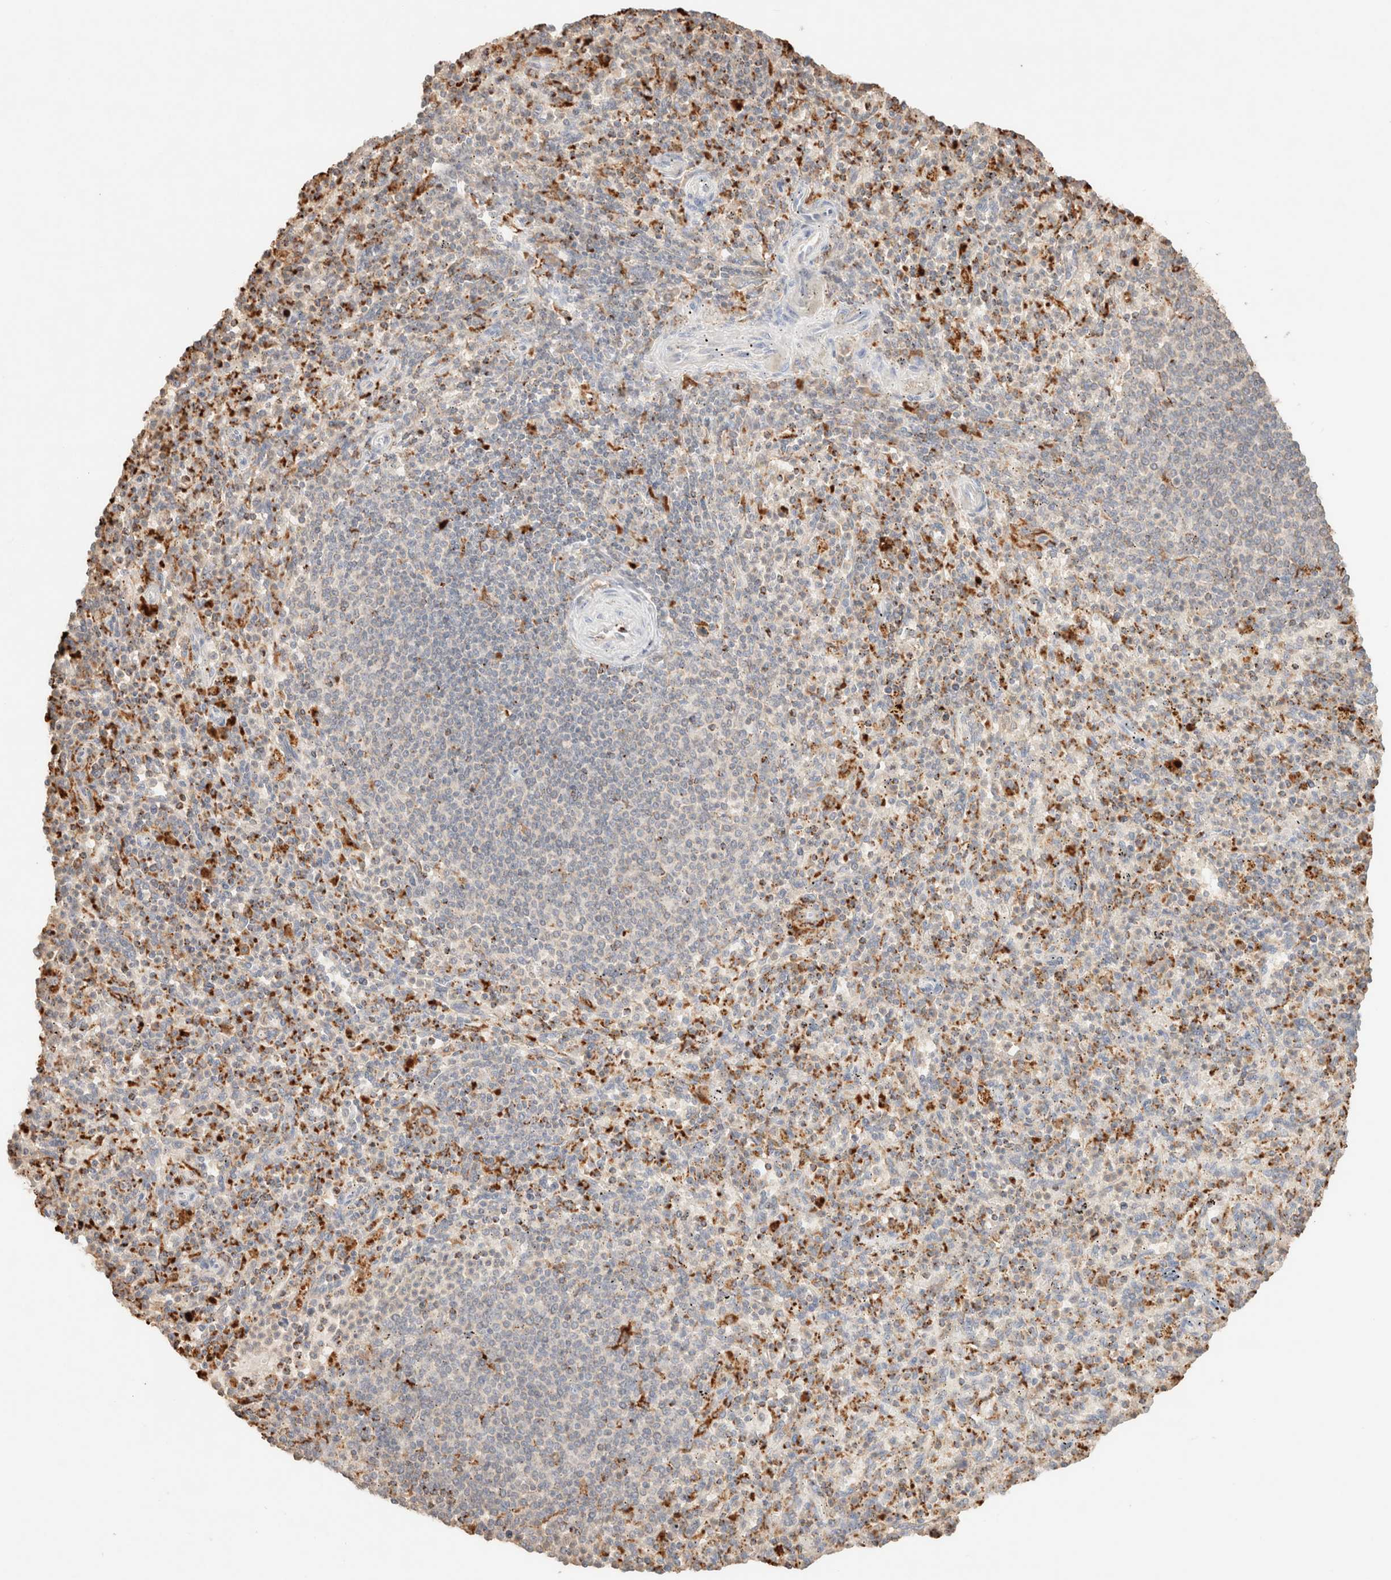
{"staining": {"intensity": "strong", "quantity": "<25%", "location": "cytoplasmic/membranous"}, "tissue": "spleen", "cell_type": "Cells in red pulp", "image_type": "normal", "snomed": [{"axis": "morphology", "description": "Normal tissue, NOS"}, {"axis": "topography", "description": "Spleen"}], "caption": "High-magnification brightfield microscopy of benign spleen stained with DAB (3,3'-diaminobenzidine) (brown) and counterstained with hematoxylin (blue). cells in red pulp exhibit strong cytoplasmic/membranous staining is identified in about<25% of cells.", "gene": "CTSC", "patient": {"sex": "male", "age": 72}}